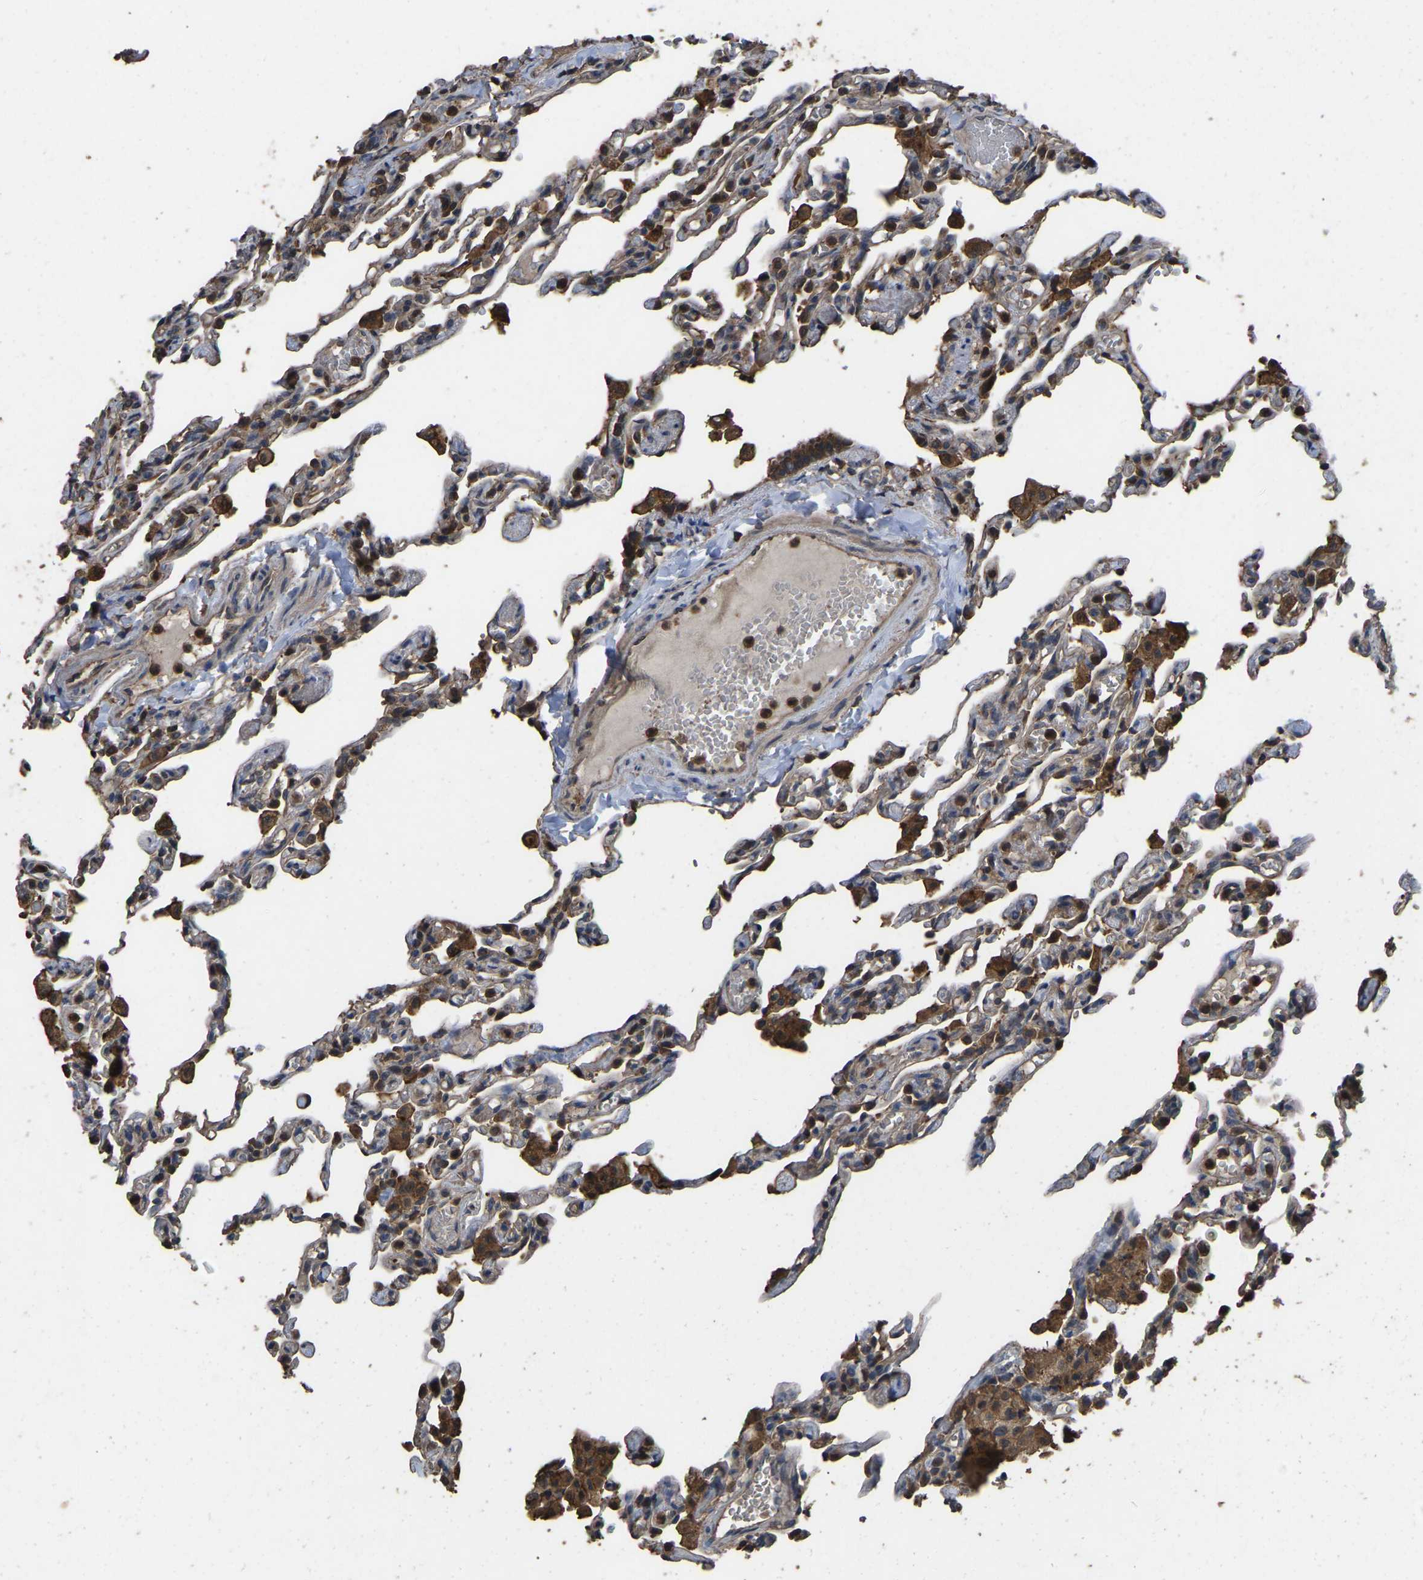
{"staining": {"intensity": "weak", "quantity": "25%-75%", "location": "cytoplasmic/membranous"}, "tissue": "lung", "cell_type": "Alveolar cells", "image_type": "normal", "snomed": [{"axis": "morphology", "description": "Normal tissue, NOS"}, {"axis": "topography", "description": "Lung"}], "caption": "Protein staining shows weak cytoplasmic/membranous staining in about 25%-75% of alveolar cells in normal lung.", "gene": "FHIT", "patient": {"sex": "male", "age": 21}}